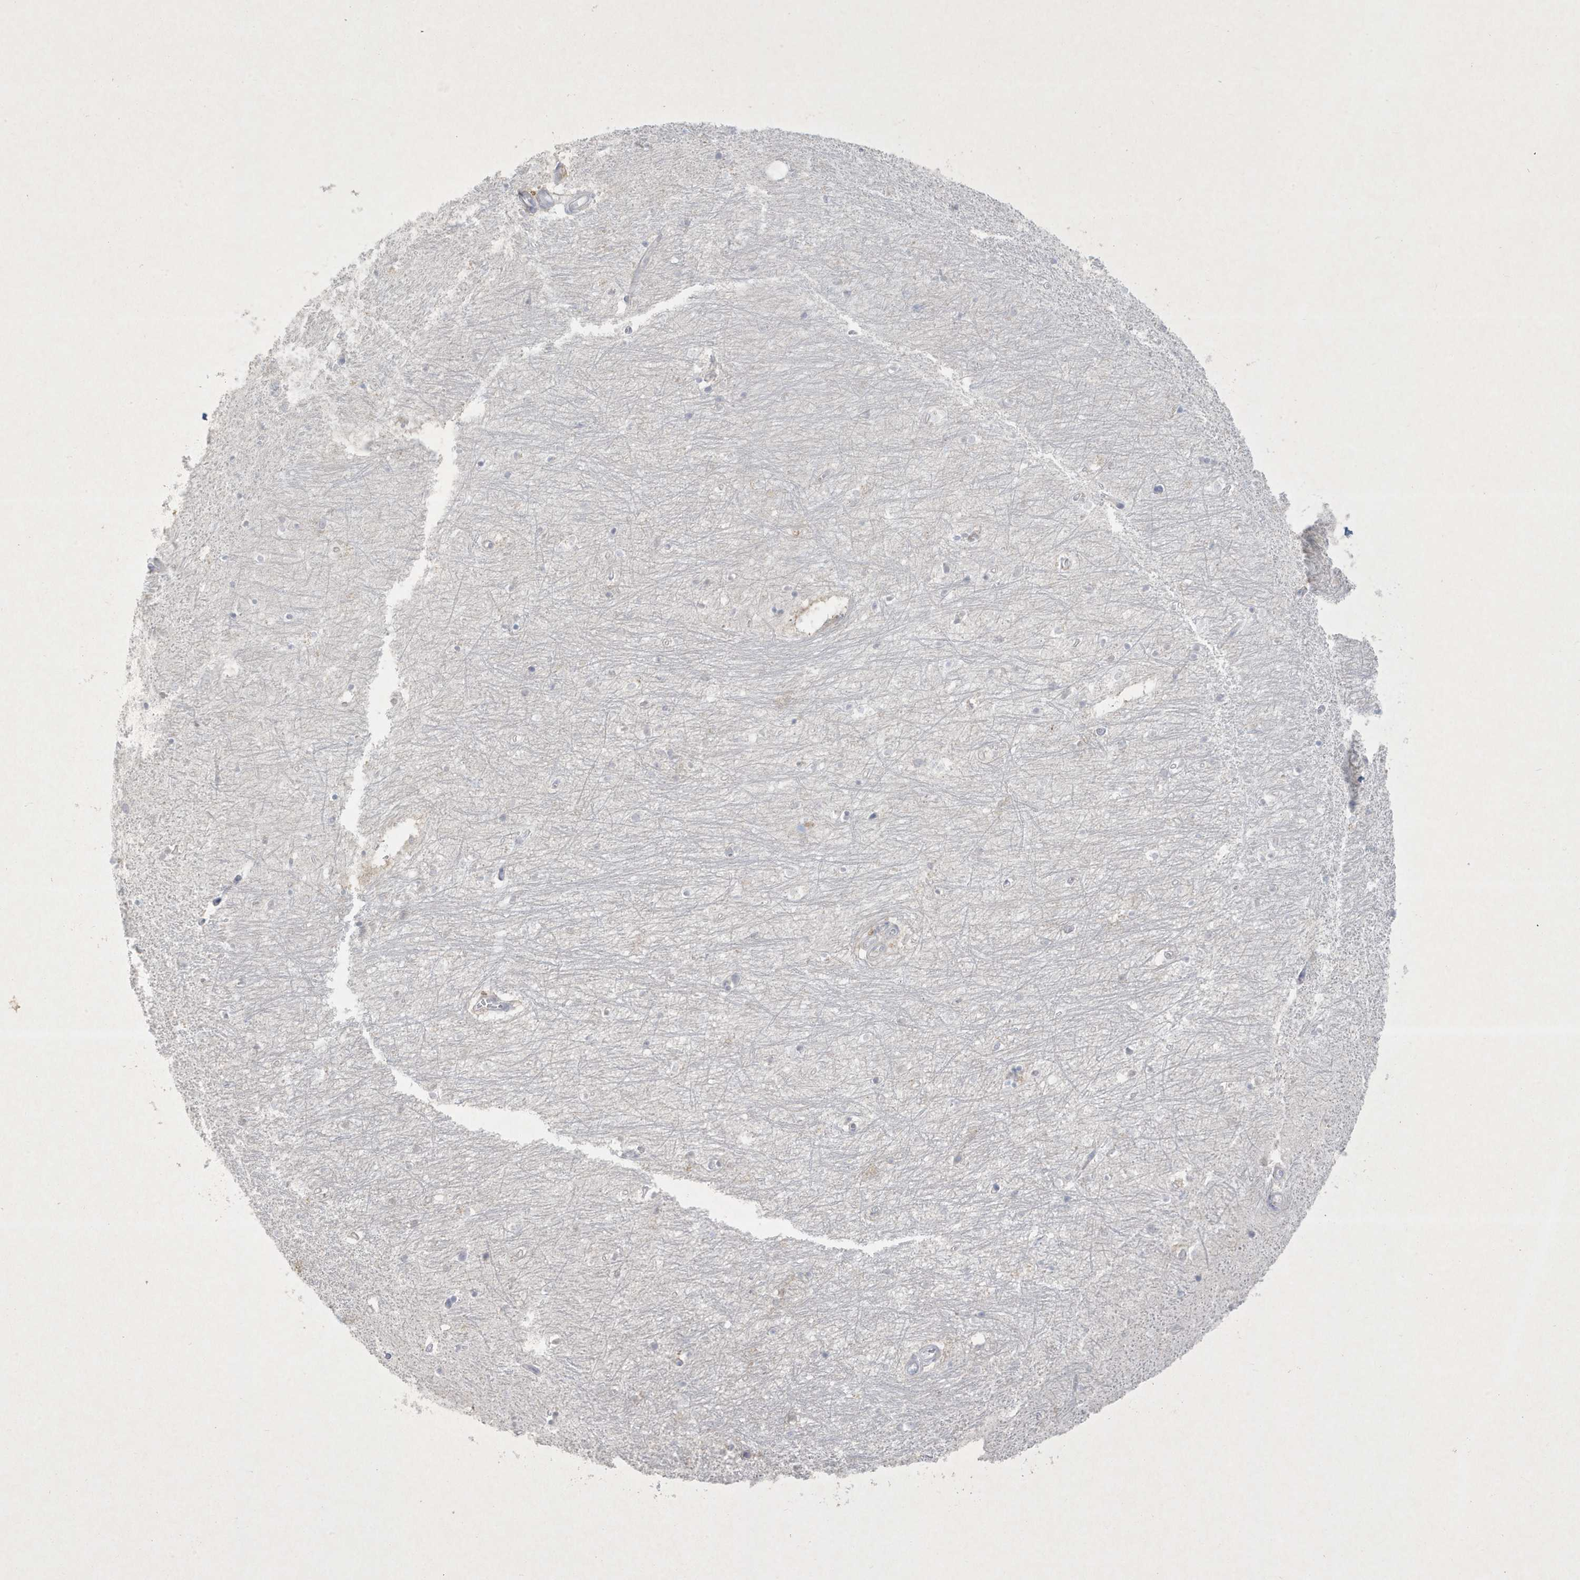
{"staining": {"intensity": "negative", "quantity": "none", "location": "none"}, "tissue": "hippocampus", "cell_type": "Glial cells", "image_type": "normal", "snomed": [{"axis": "morphology", "description": "Normal tissue, NOS"}, {"axis": "topography", "description": "Hippocampus"}], "caption": "There is no significant positivity in glial cells of hippocampus.", "gene": "CCDC24", "patient": {"sex": "female", "age": 64}}